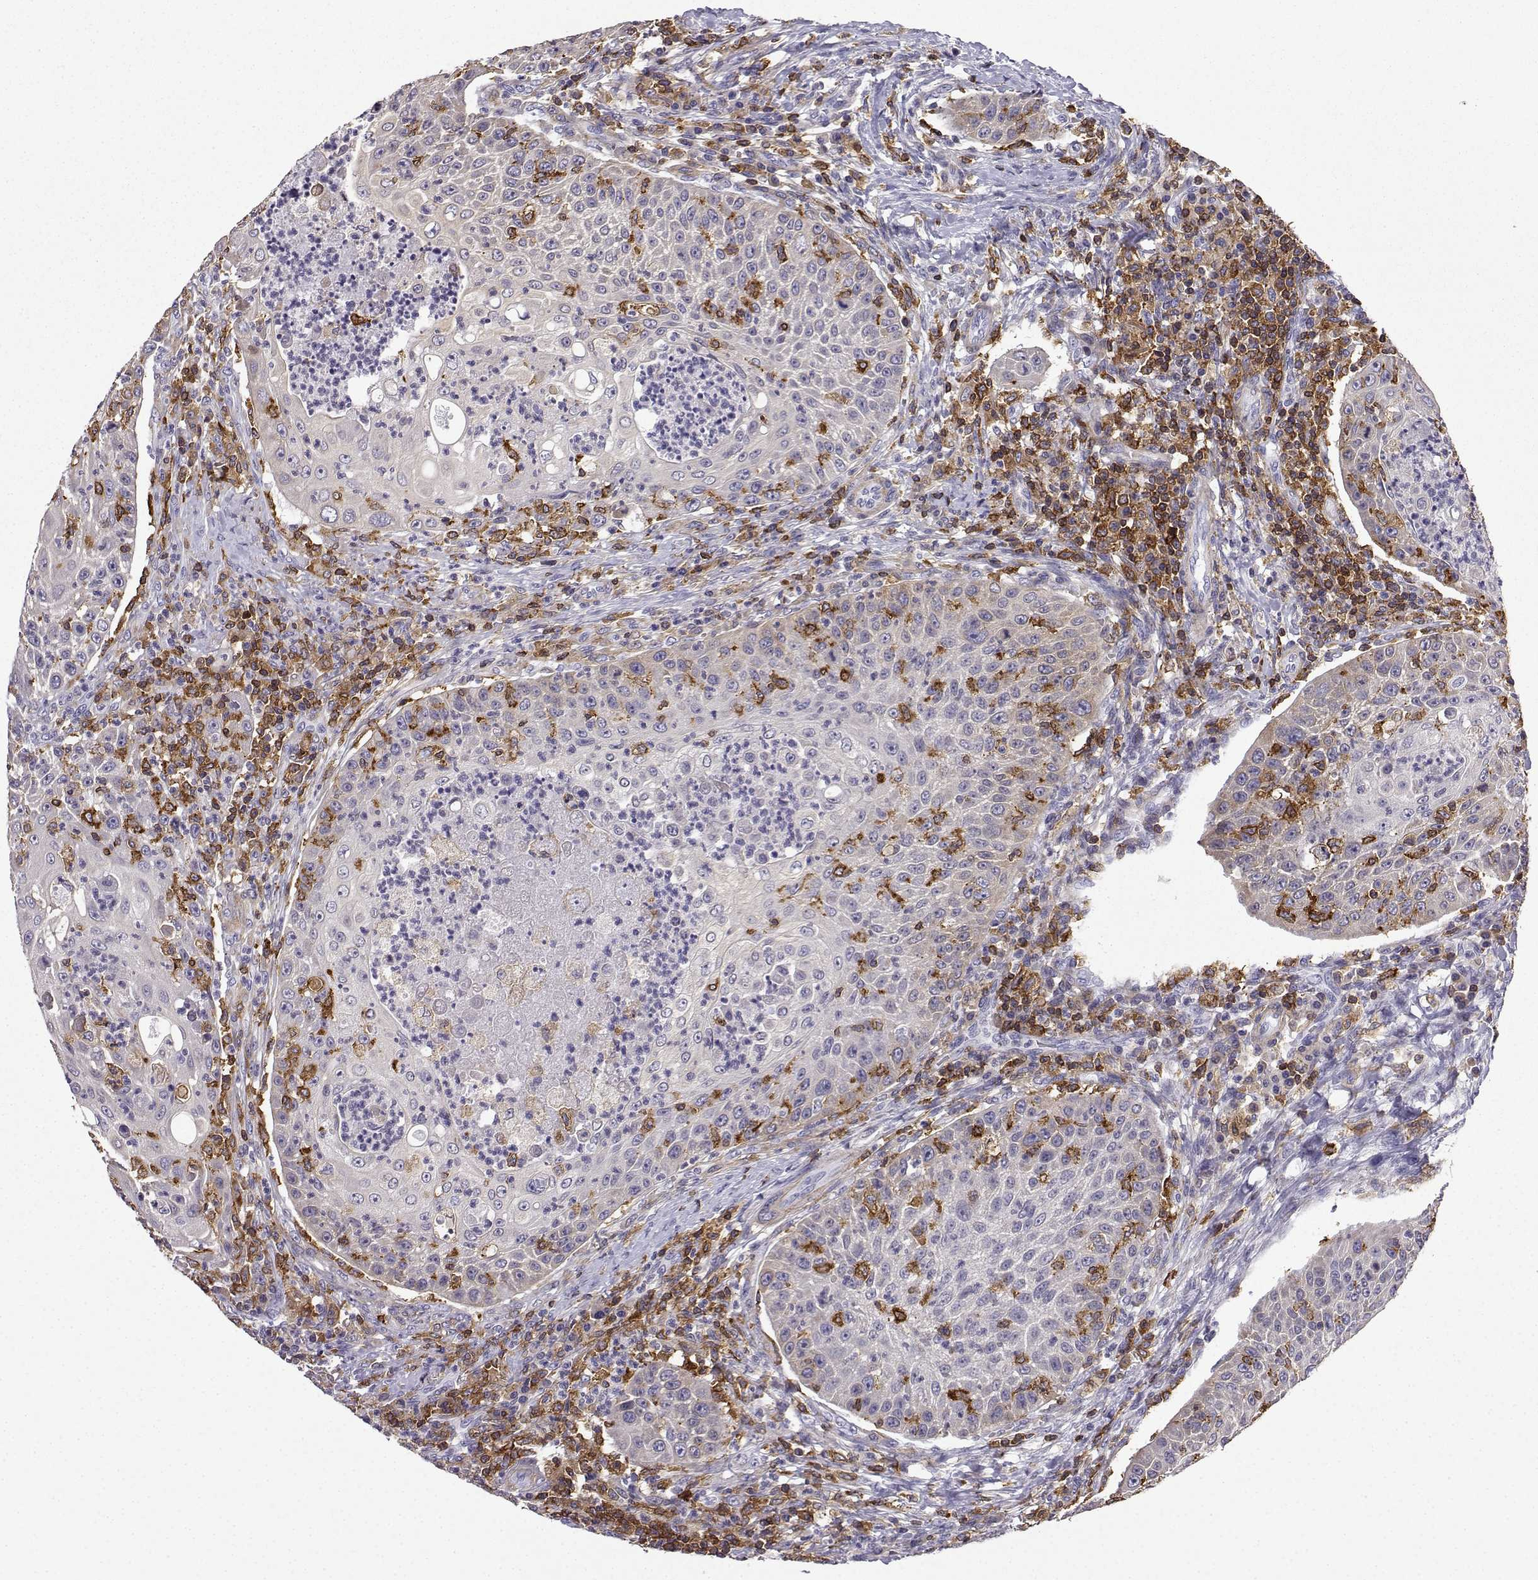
{"staining": {"intensity": "negative", "quantity": "none", "location": "none"}, "tissue": "head and neck cancer", "cell_type": "Tumor cells", "image_type": "cancer", "snomed": [{"axis": "morphology", "description": "Squamous cell carcinoma, NOS"}, {"axis": "topography", "description": "Head-Neck"}], "caption": "This is an immunohistochemistry (IHC) photomicrograph of human squamous cell carcinoma (head and neck). There is no staining in tumor cells.", "gene": "DOCK10", "patient": {"sex": "male", "age": 69}}